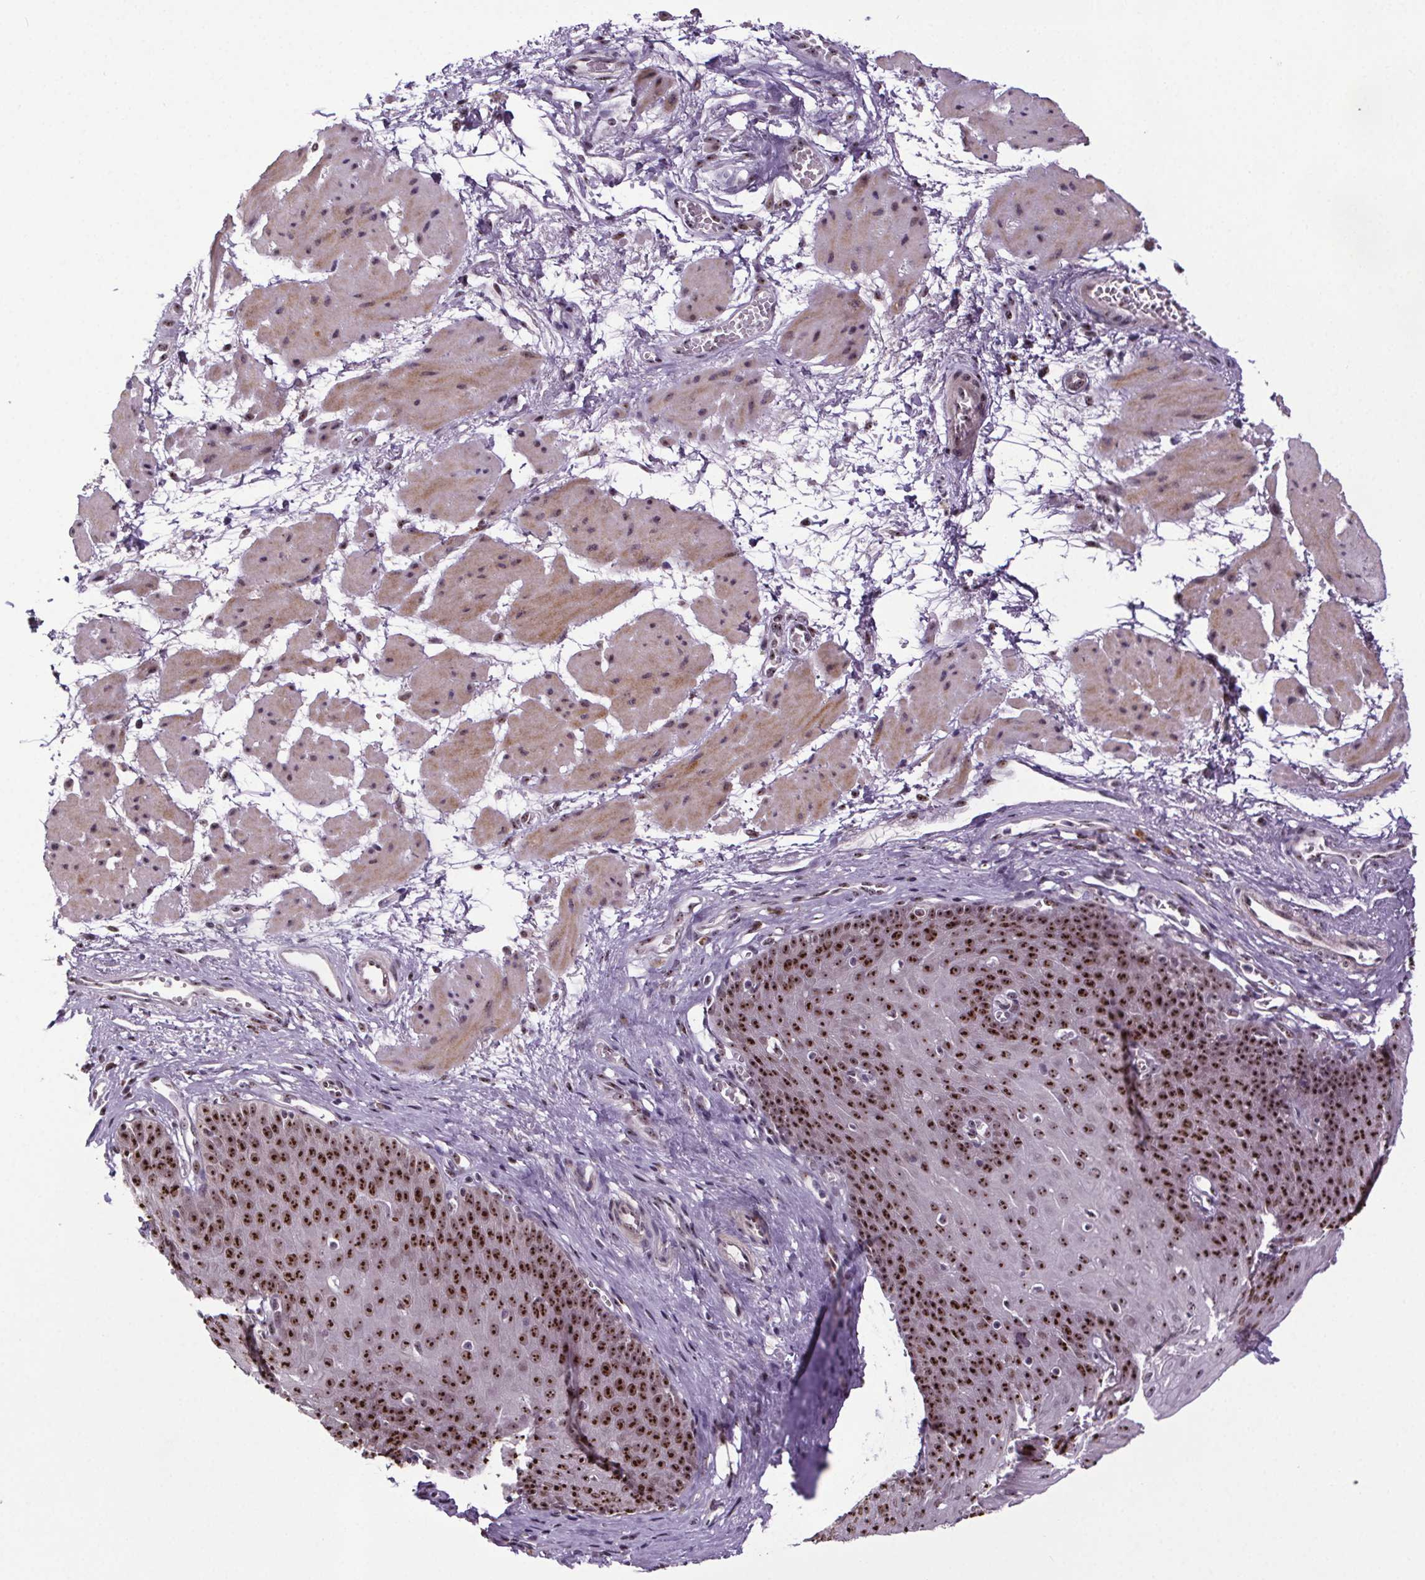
{"staining": {"intensity": "strong", "quantity": ">75%", "location": "nuclear"}, "tissue": "esophagus", "cell_type": "Squamous epithelial cells", "image_type": "normal", "snomed": [{"axis": "morphology", "description": "Normal tissue, NOS"}, {"axis": "topography", "description": "Esophagus"}], "caption": "Immunohistochemical staining of unremarkable human esophagus displays >75% levels of strong nuclear protein expression in about >75% of squamous epithelial cells. (IHC, brightfield microscopy, high magnification).", "gene": "ATMIN", "patient": {"sex": "male", "age": 71}}